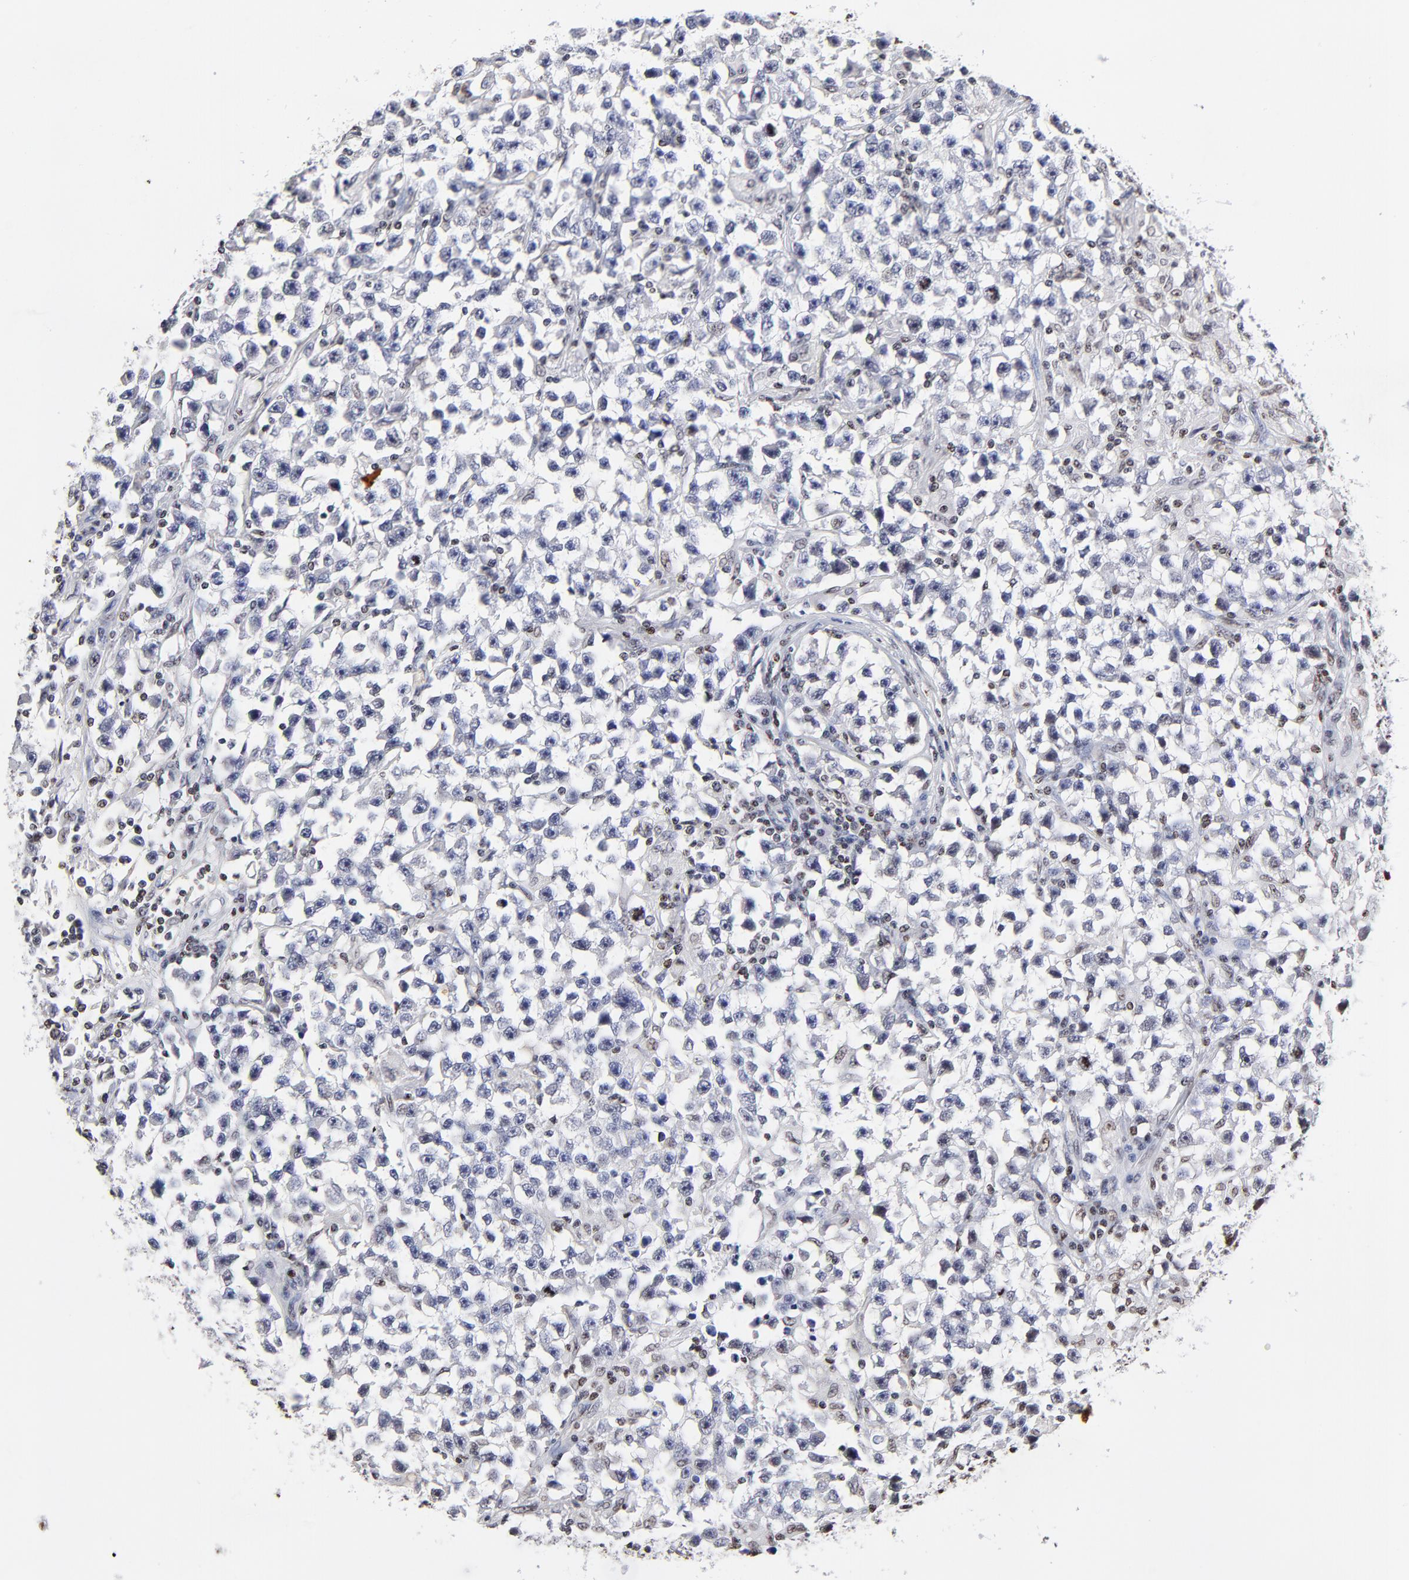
{"staining": {"intensity": "negative", "quantity": "none", "location": "none"}, "tissue": "testis cancer", "cell_type": "Tumor cells", "image_type": "cancer", "snomed": [{"axis": "morphology", "description": "Seminoma, NOS"}, {"axis": "topography", "description": "Testis"}], "caption": "Immunohistochemical staining of human seminoma (testis) displays no significant expression in tumor cells.", "gene": "FBH1", "patient": {"sex": "male", "age": 33}}